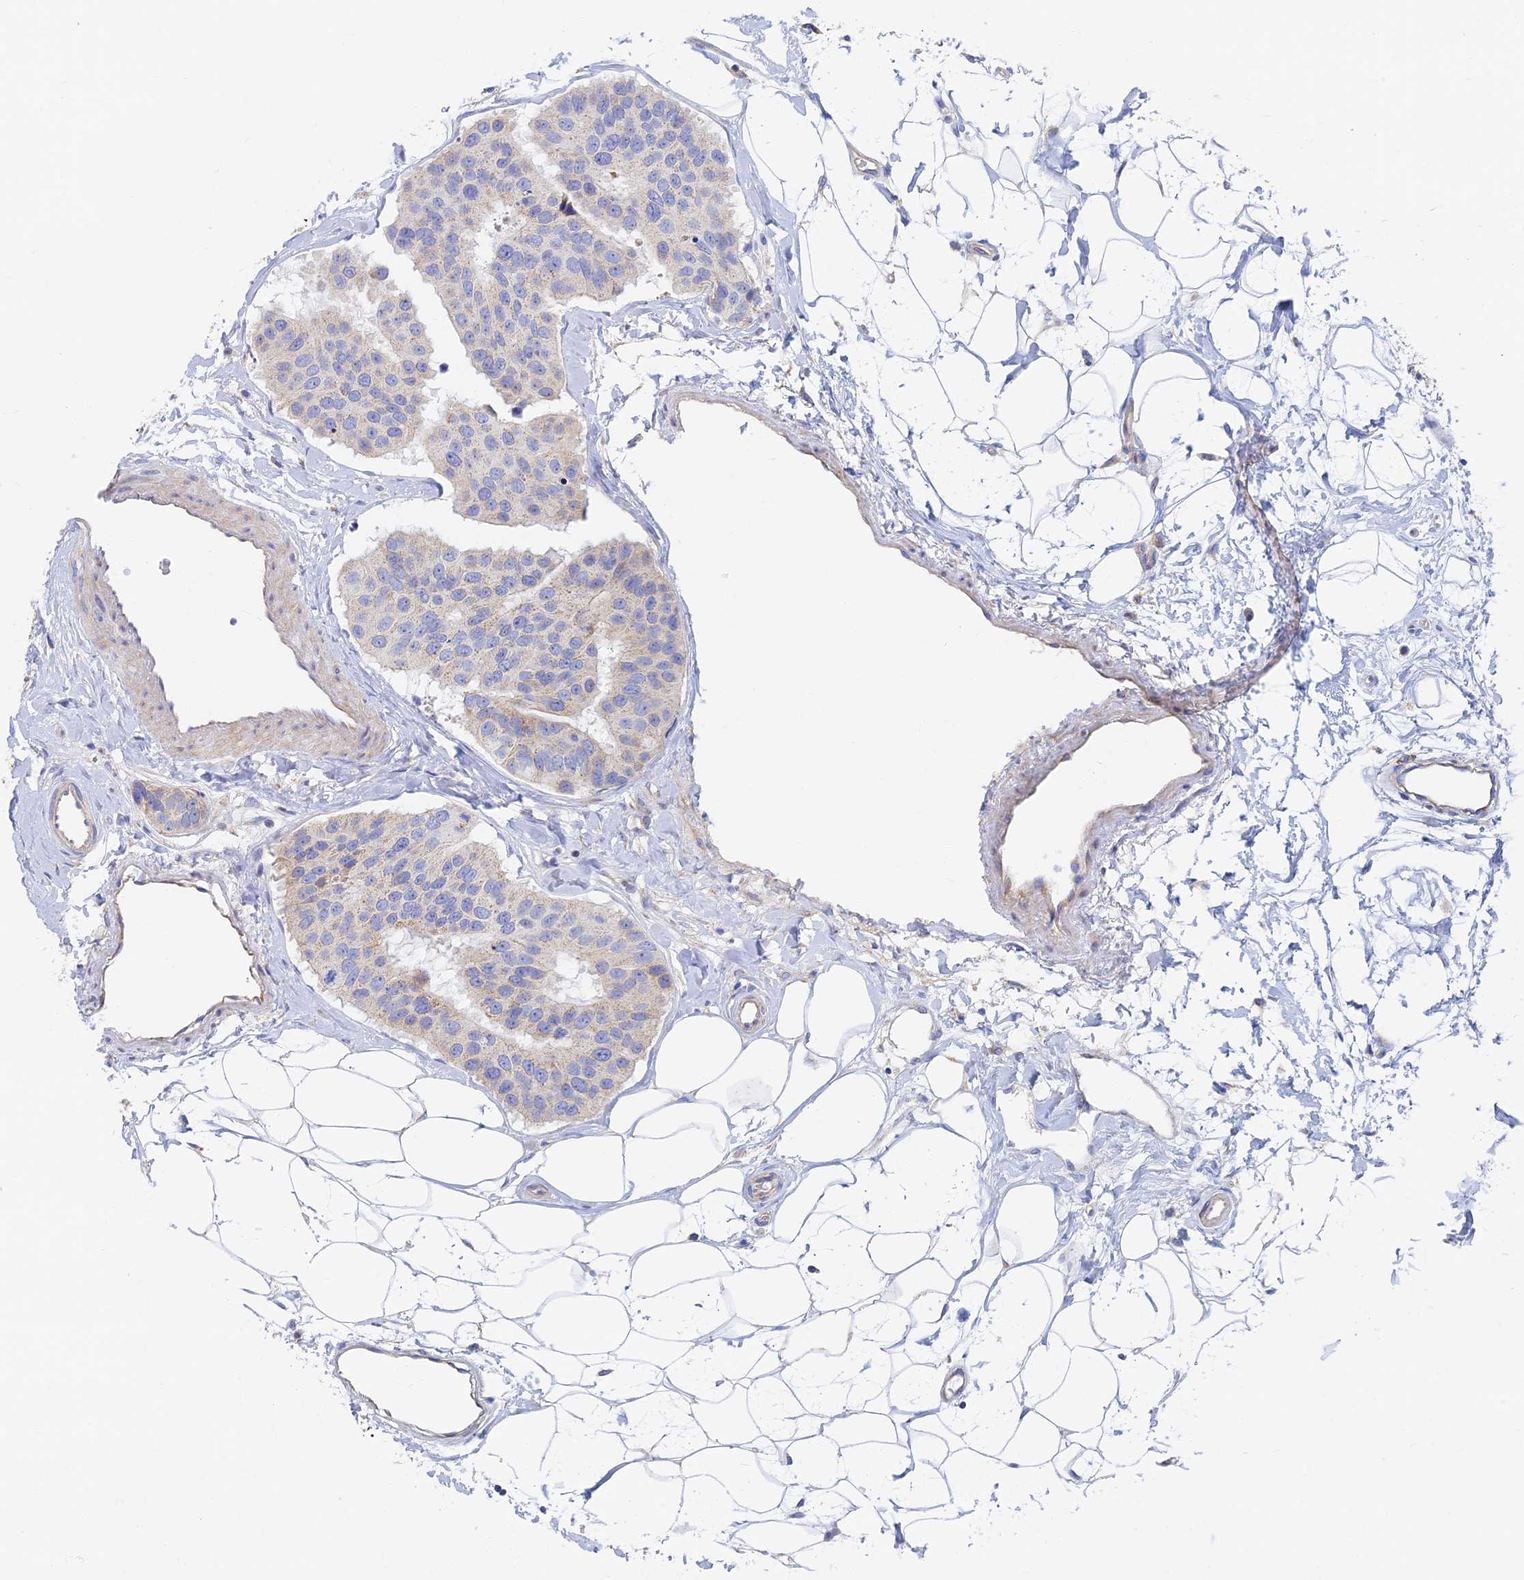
{"staining": {"intensity": "negative", "quantity": "none", "location": "none"}, "tissue": "breast cancer", "cell_type": "Tumor cells", "image_type": "cancer", "snomed": [{"axis": "morphology", "description": "Normal tissue, NOS"}, {"axis": "morphology", "description": "Duct carcinoma"}, {"axis": "topography", "description": "Breast"}], "caption": "DAB (3,3'-diaminobenzidine) immunohistochemical staining of human invasive ductal carcinoma (breast) shows no significant positivity in tumor cells.", "gene": "TMEM44", "patient": {"sex": "female", "age": 39}}